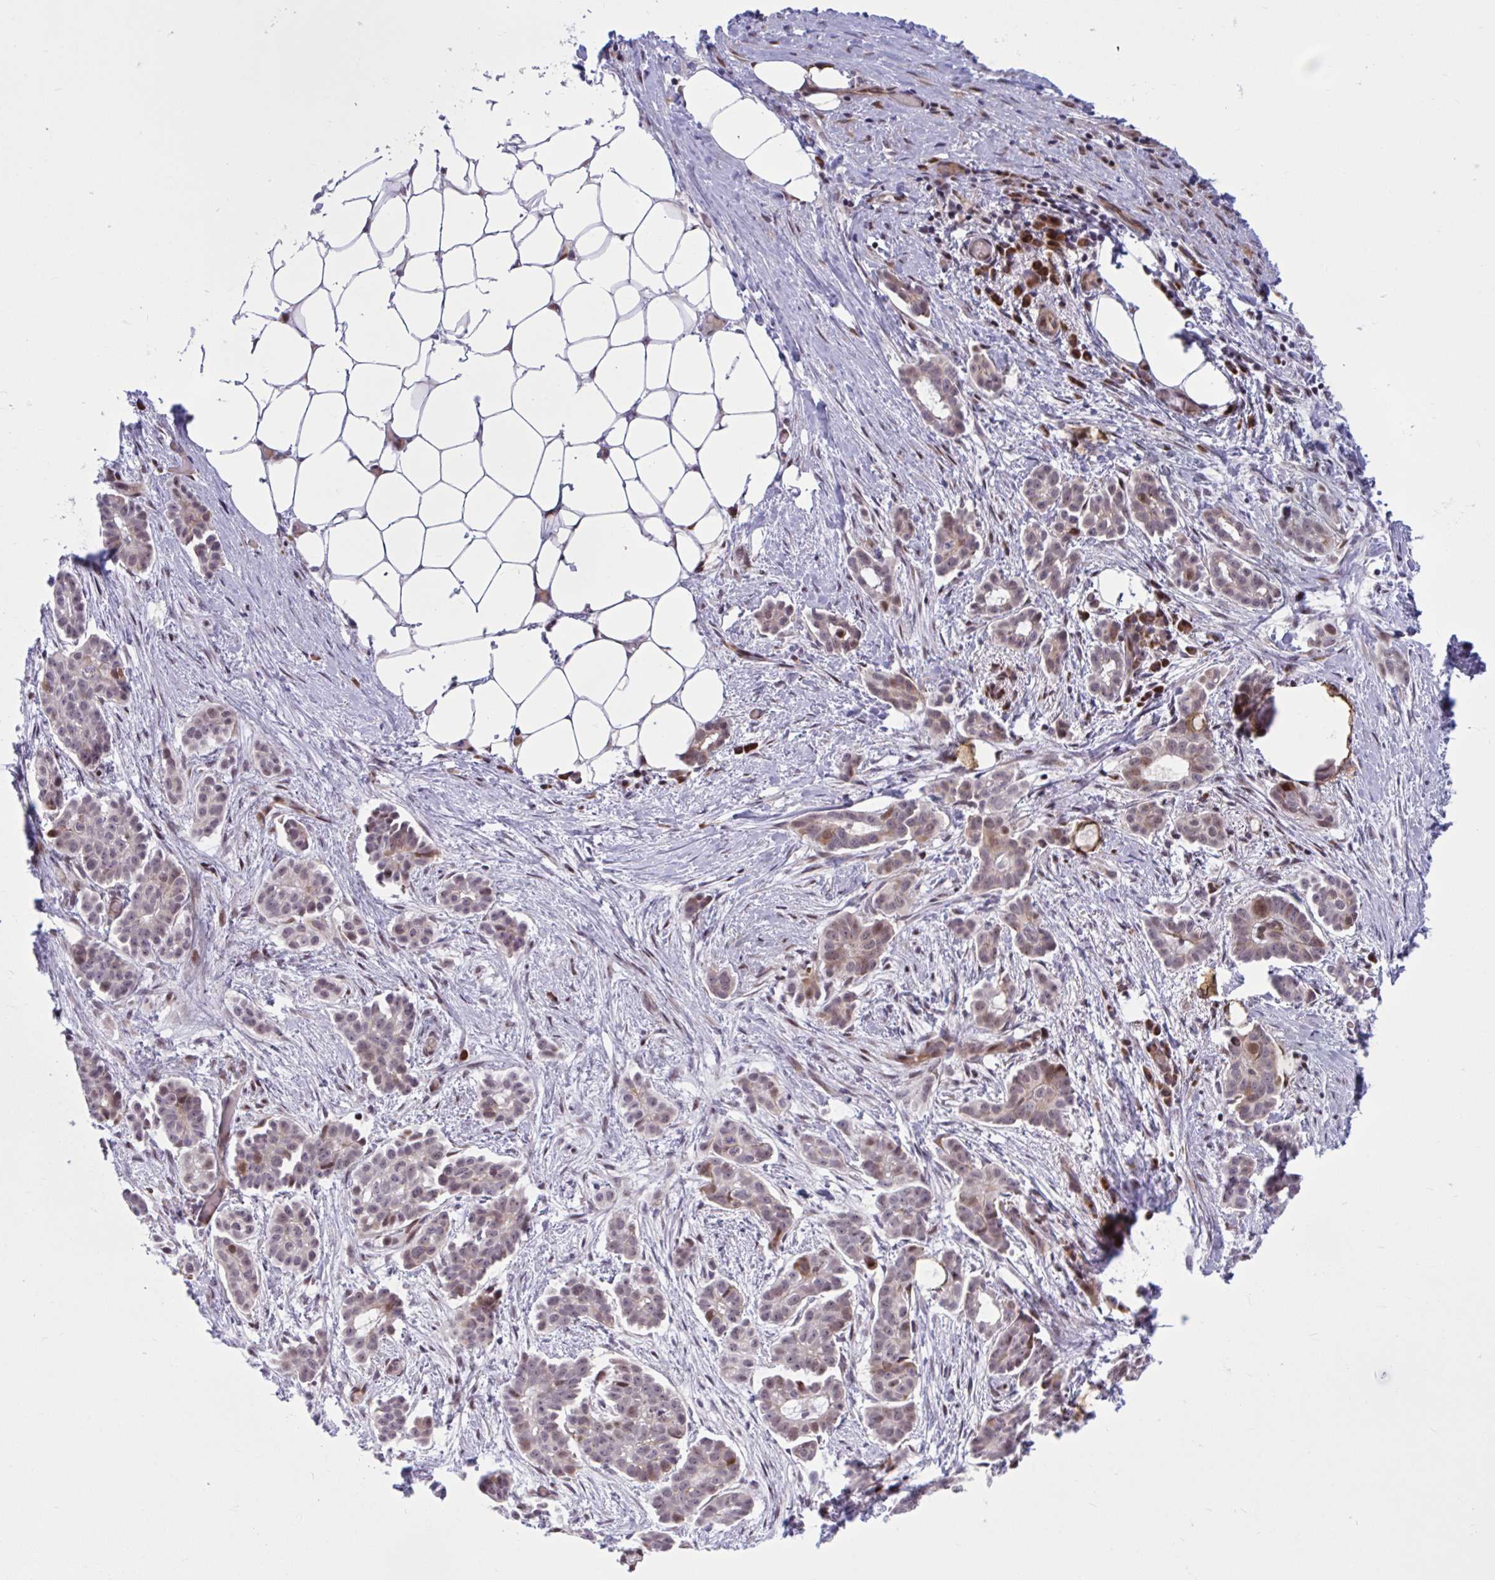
{"staining": {"intensity": "moderate", "quantity": "<25%", "location": "cytoplasmic/membranous,nuclear"}, "tissue": "ovarian cancer", "cell_type": "Tumor cells", "image_type": "cancer", "snomed": [{"axis": "morphology", "description": "Cystadenocarcinoma, serous, NOS"}, {"axis": "topography", "description": "Ovary"}], "caption": "Protein staining of ovarian serous cystadenocarcinoma tissue shows moderate cytoplasmic/membranous and nuclear staining in approximately <25% of tumor cells.", "gene": "RBL1", "patient": {"sex": "female", "age": 50}}